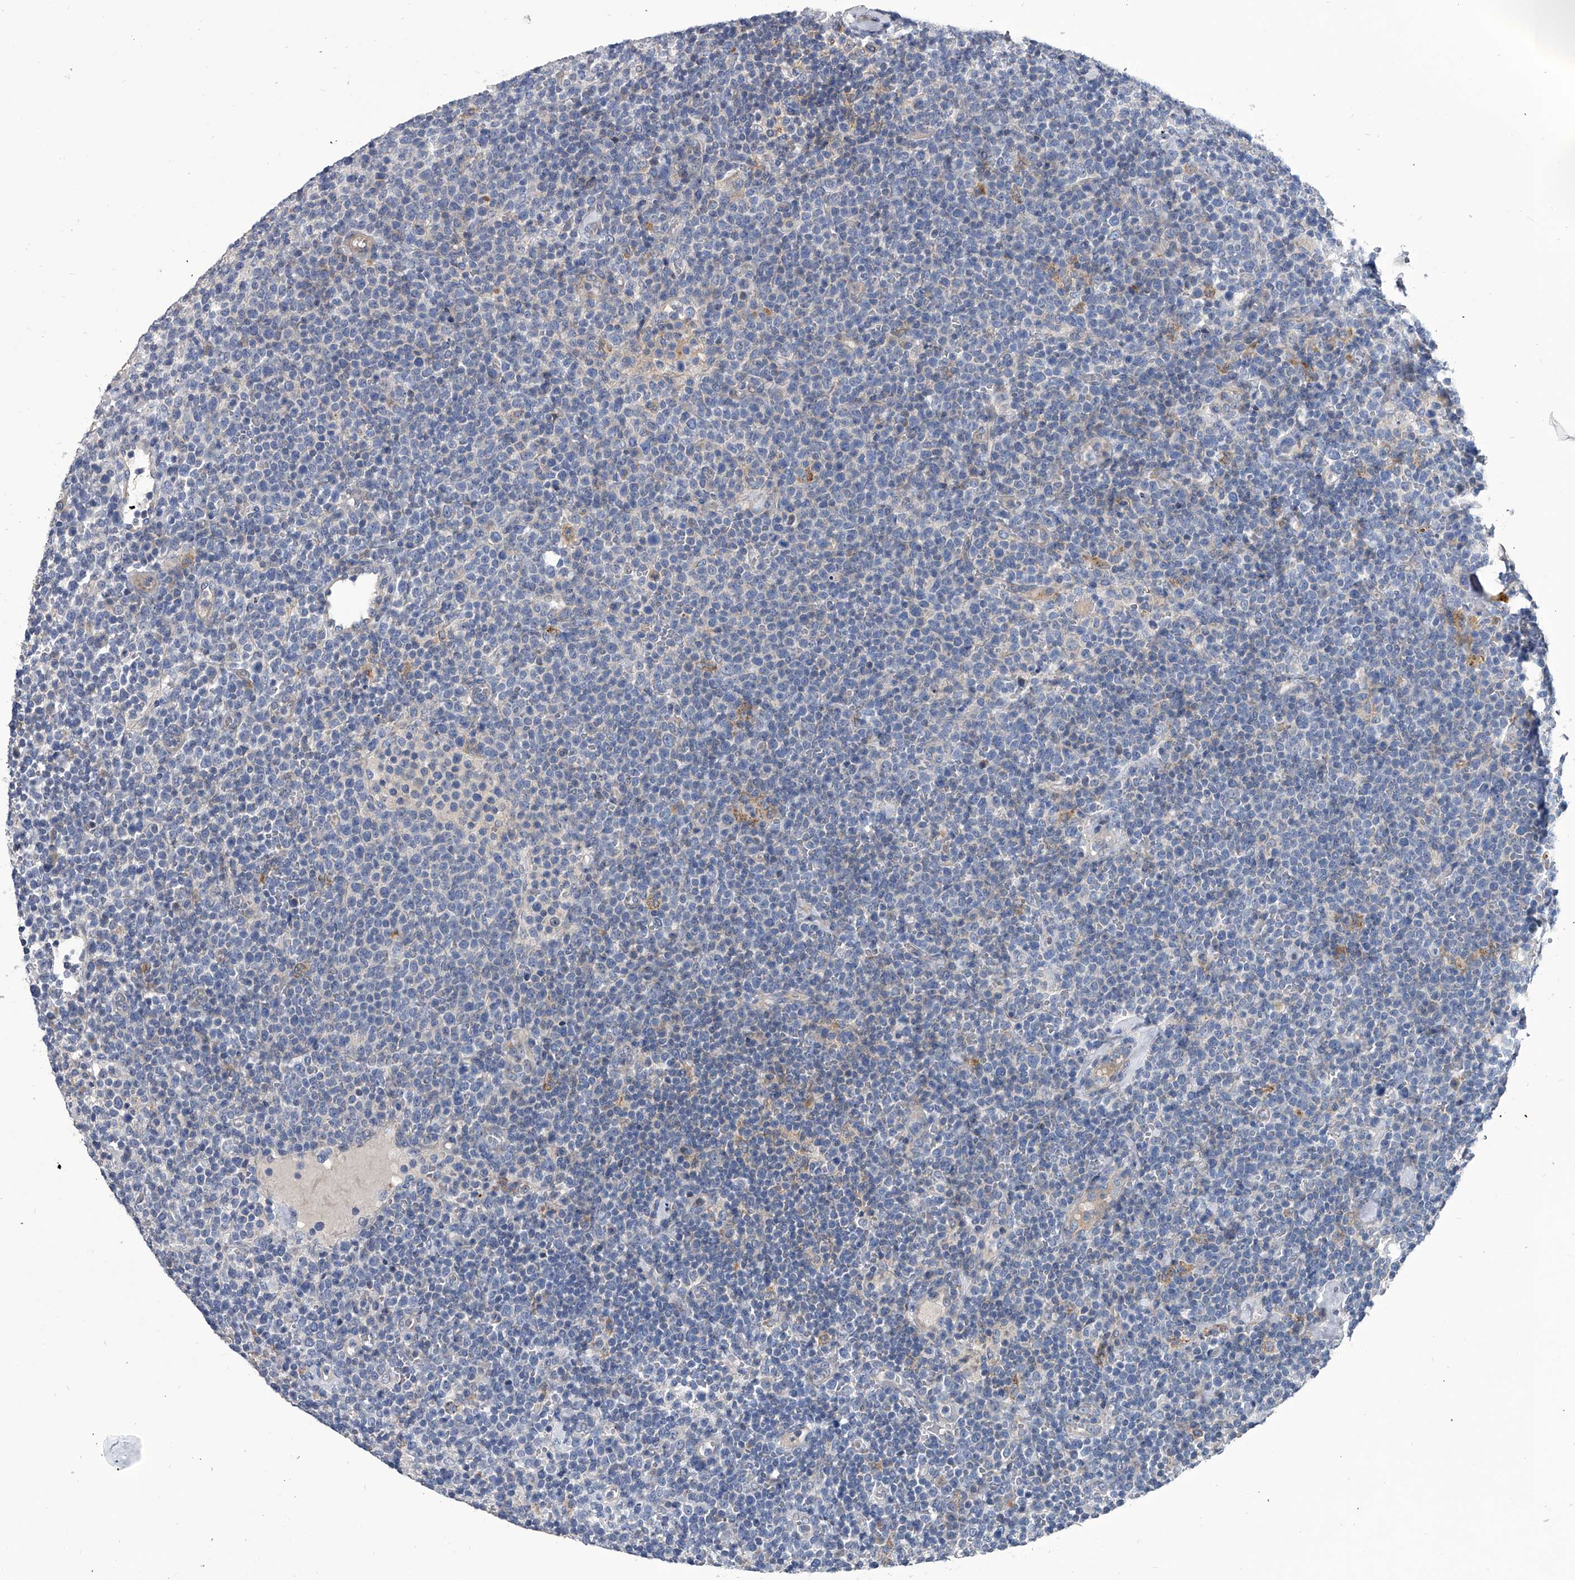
{"staining": {"intensity": "negative", "quantity": "none", "location": "none"}, "tissue": "lymphoma", "cell_type": "Tumor cells", "image_type": "cancer", "snomed": [{"axis": "morphology", "description": "Malignant lymphoma, non-Hodgkin's type, High grade"}, {"axis": "topography", "description": "Lymph node"}], "caption": "IHC photomicrograph of neoplastic tissue: human lymphoma stained with DAB (3,3'-diaminobenzidine) demonstrates no significant protein expression in tumor cells.", "gene": "SPP1", "patient": {"sex": "male", "age": 61}}